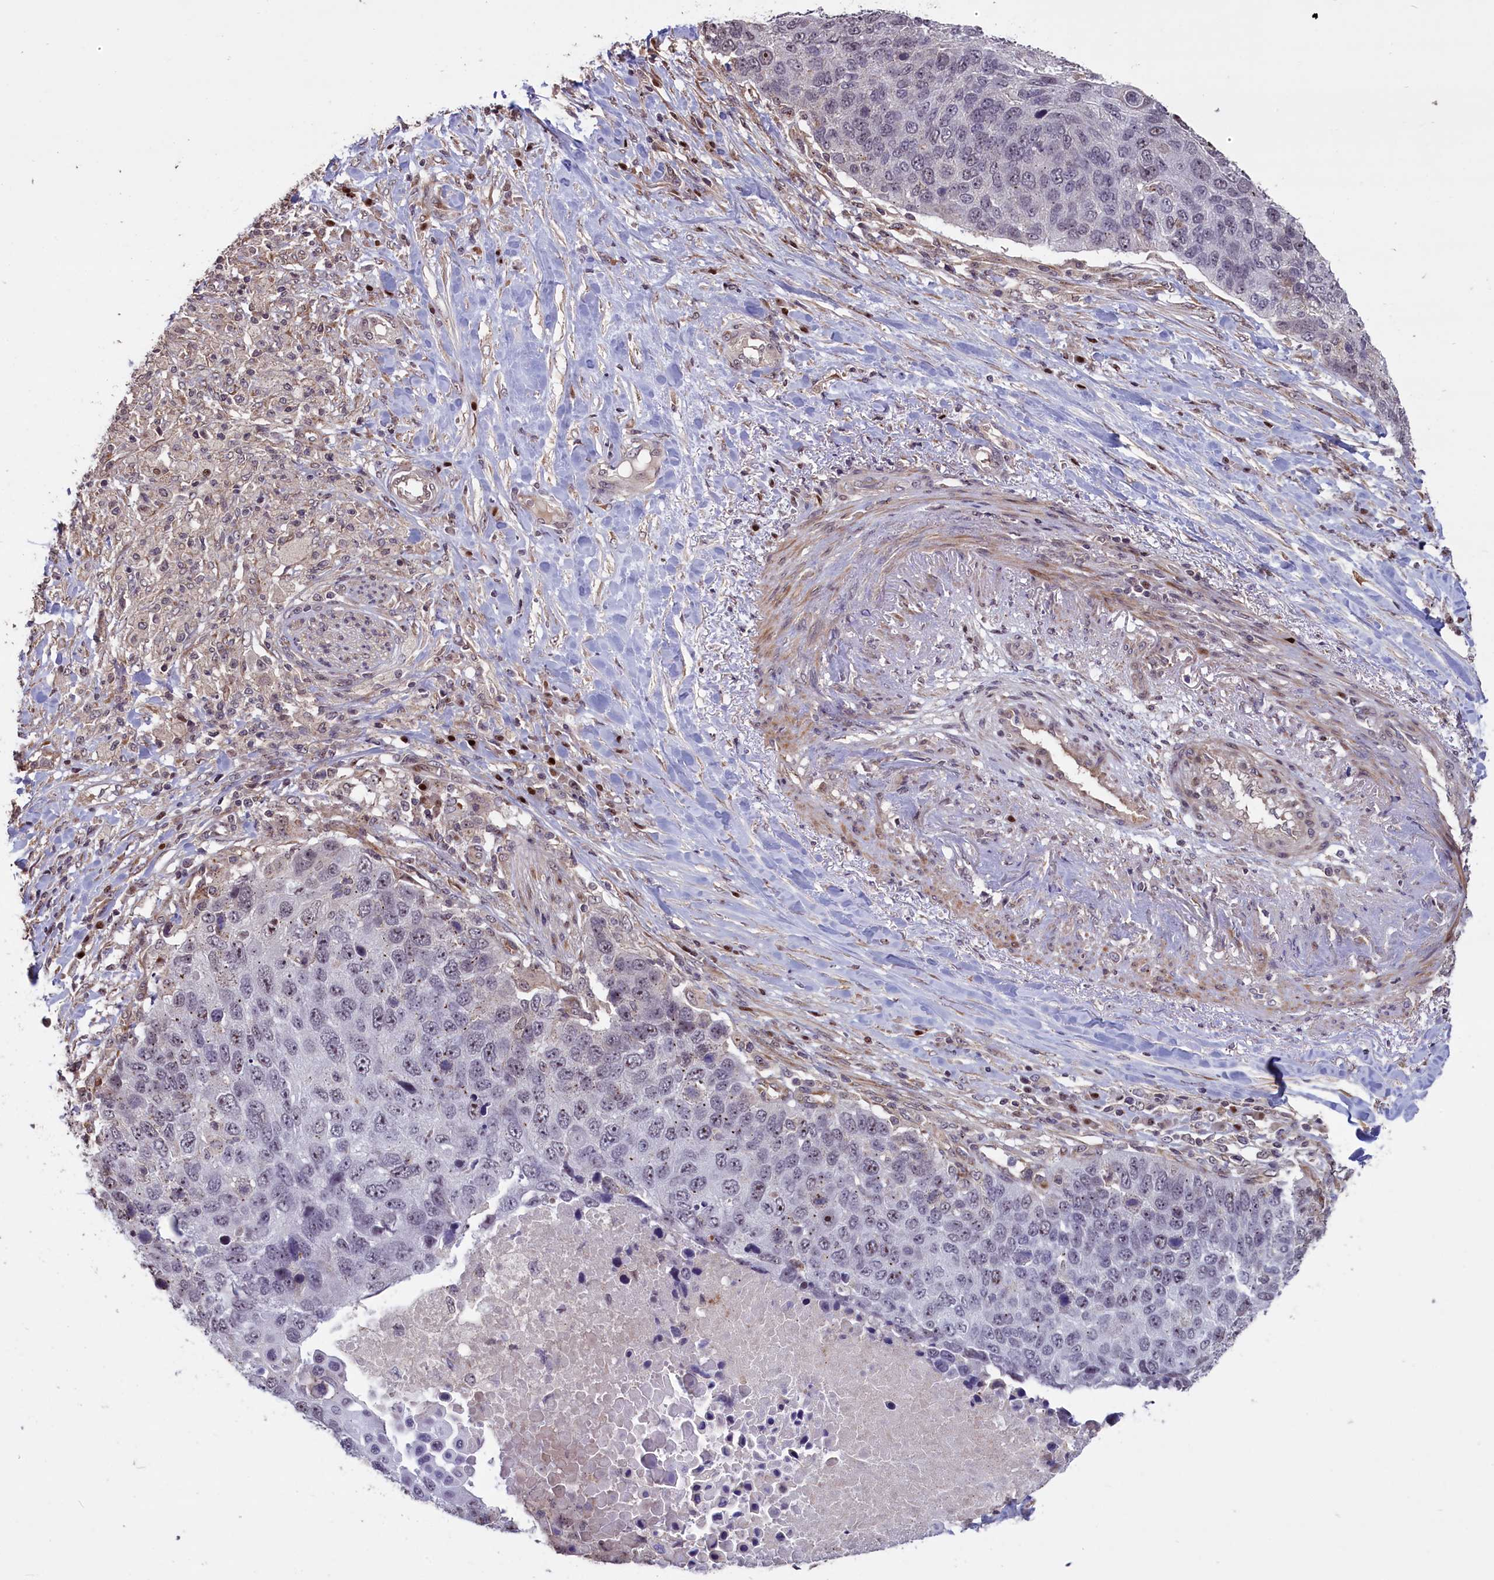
{"staining": {"intensity": "weak", "quantity": "25%-75%", "location": "nuclear"}, "tissue": "lung cancer", "cell_type": "Tumor cells", "image_type": "cancer", "snomed": [{"axis": "morphology", "description": "Normal tissue, NOS"}, {"axis": "morphology", "description": "Squamous cell carcinoma, NOS"}, {"axis": "topography", "description": "Lymph node"}, {"axis": "topography", "description": "Lung"}], "caption": "DAB (3,3'-diaminobenzidine) immunohistochemical staining of lung squamous cell carcinoma reveals weak nuclear protein expression in about 25%-75% of tumor cells. Nuclei are stained in blue.", "gene": "SHFL", "patient": {"sex": "male", "age": 66}}